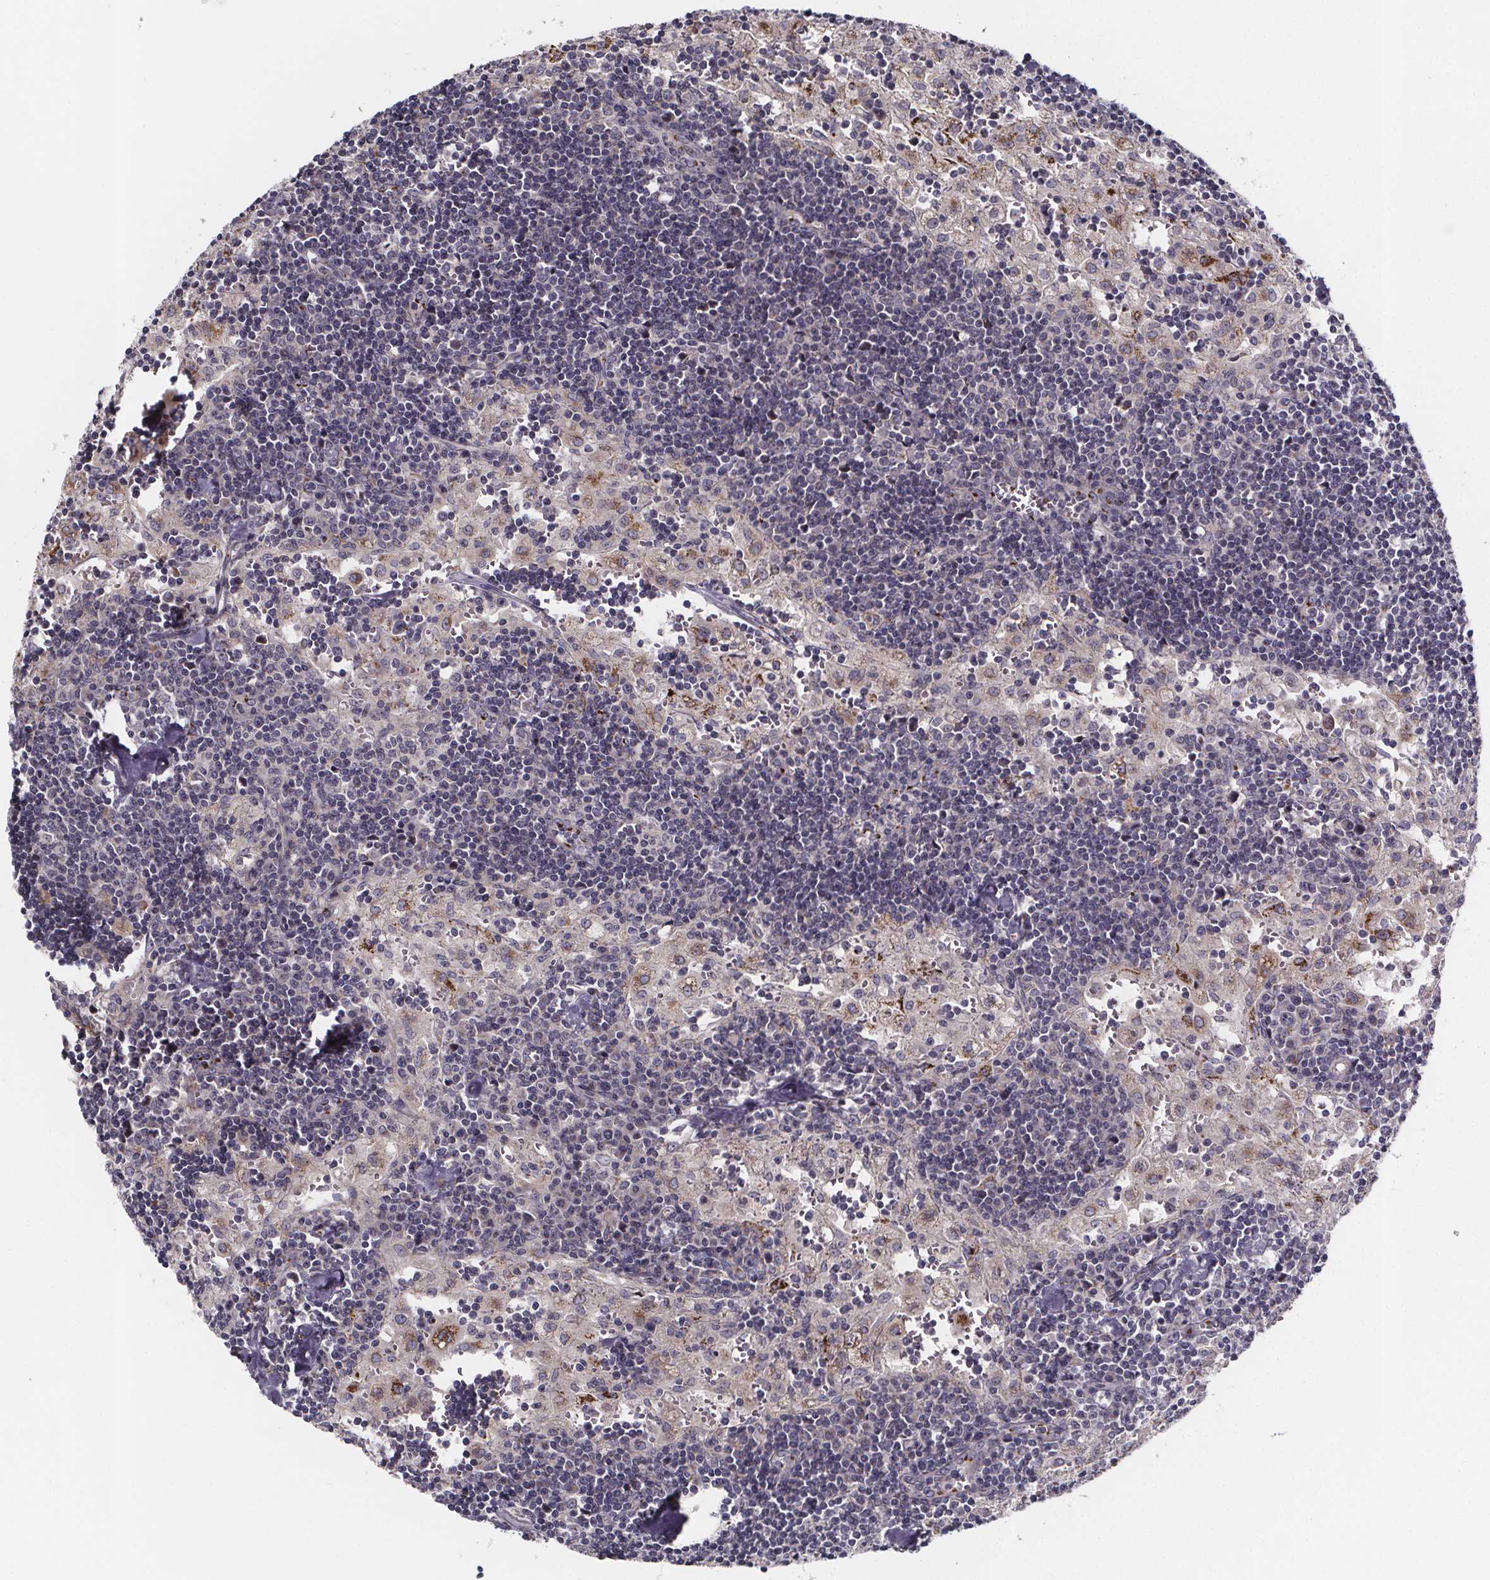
{"staining": {"intensity": "negative", "quantity": "none", "location": "none"}, "tissue": "lymph node", "cell_type": "Germinal center cells", "image_type": "normal", "snomed": [{"axis": "morphology", "description": "Normal tissue, NOS"}, {"axis": "topography", "description": "Lymph node"}], "caption": "Micrograph shows no protein expression in germinal center cells of normal lymph node.", "gene": "NDST1", "patient": {"sex": "male", "age": 55}}